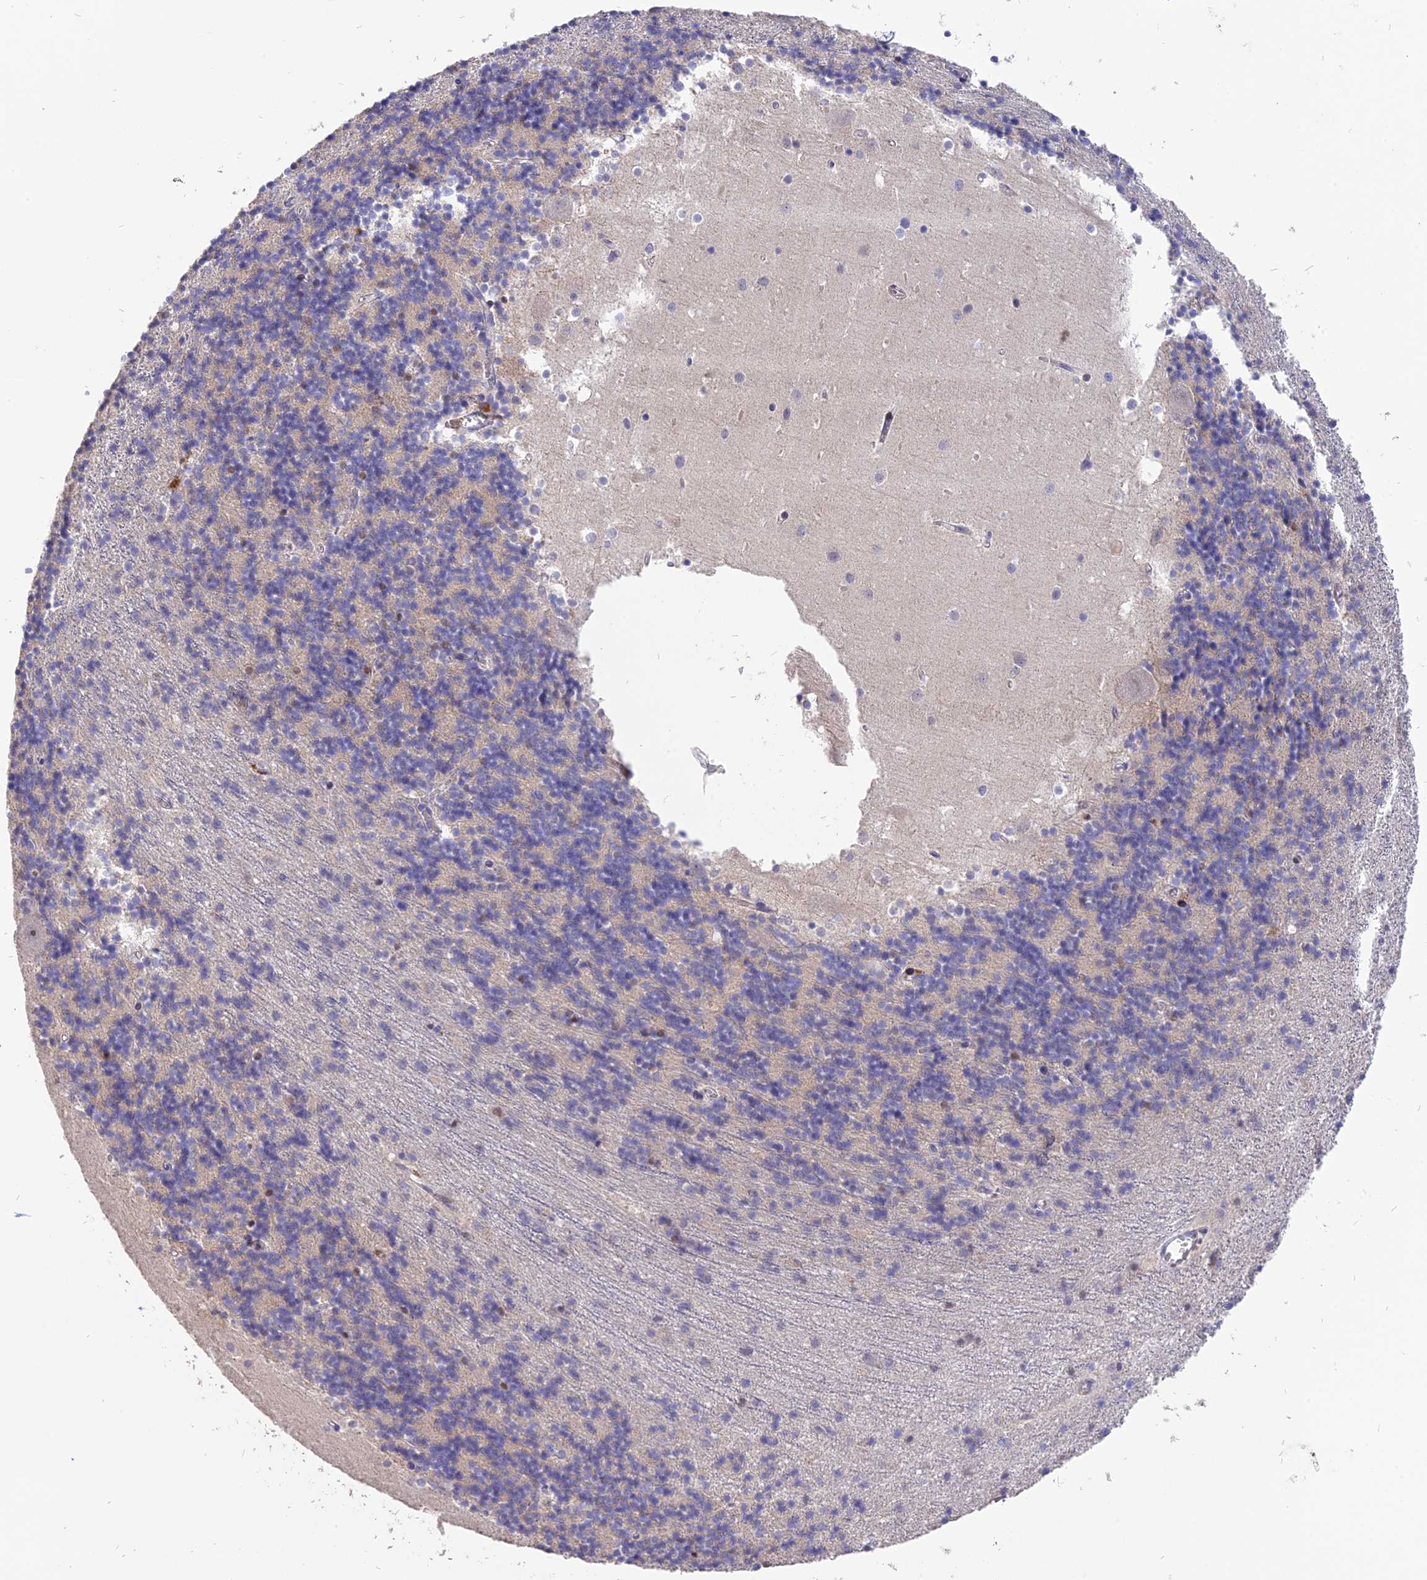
{"staining": {"intensity": "negative", "quantity": "none", "location": "none"}, "tissue": "cerebellum", "cell_type": "Cells in granular layer", "image_type": "normal", "snomed": [{"axis": "morphology", "description": "Normal tissue, NOS"}, {"axis": "topography", "description": "Cerebellum"}], "caption": "A high-resolution micrograph shows IHC staining of benign cerebellum, which exhibits no significant expression in cells in granular layer.", "gene": "TMEM263", "patient": {"sex": "male", "age": 54}}